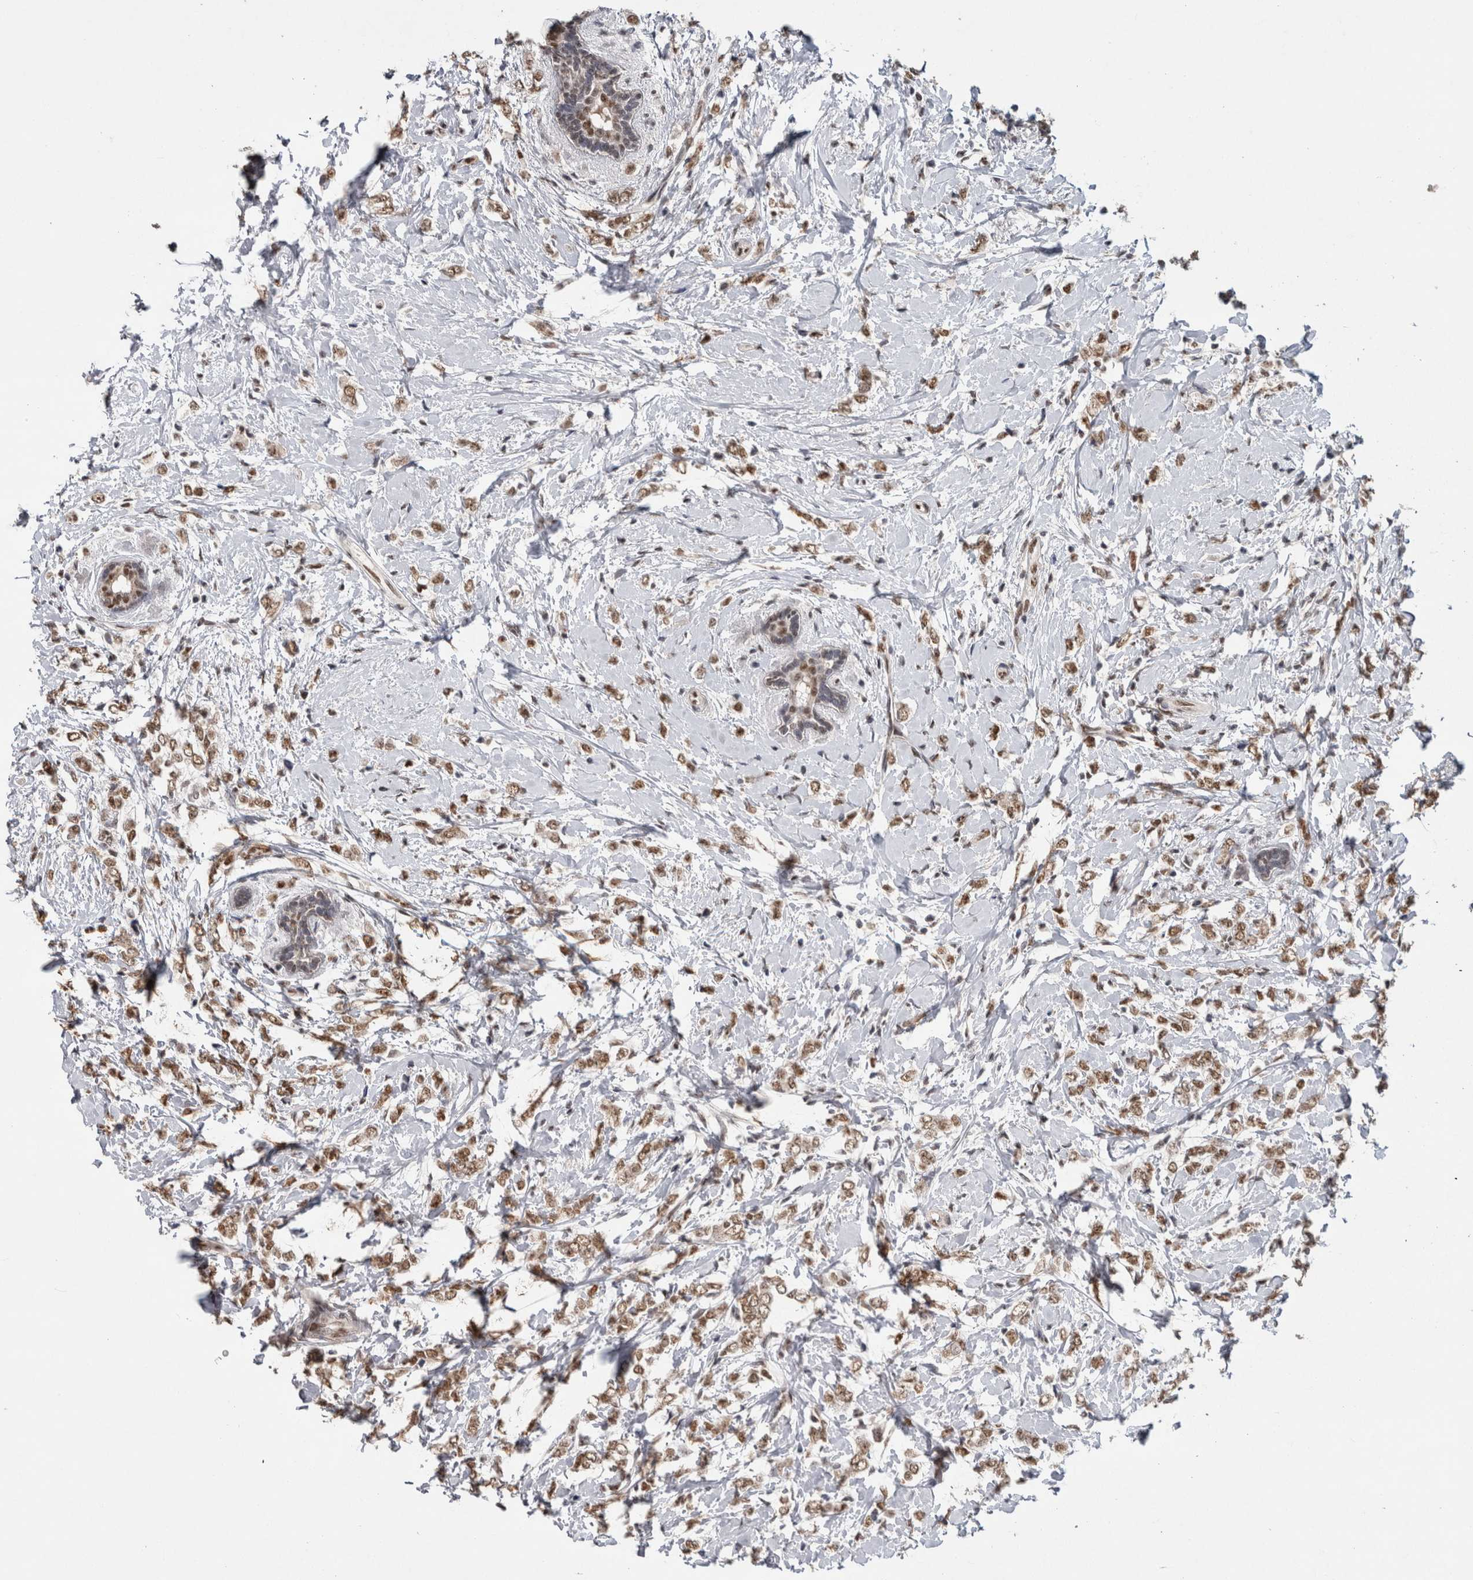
{"staining": {"intensity": "moderate", "quantity": ">75%", "location": "nuclear"}, "tissue": "breast cancer", "cell_type": "Tumor cells", "image_type": "cancer", "snomed": [{"axis": "morphology", "description": "Normal tissue, NOS"}, {"axis": "morphology", "description": "Lobular carcinoma"}, {"axis": "topography", "description": "Breast"}], "caption": "A medium amount of moderate nuclear expression is appreciated in about >75% of tumor cells in breast cancer (lobular carcinoma) tissue.", "gene": "RPS6KA2", "patient": {"sex": "female", "age": 47}}